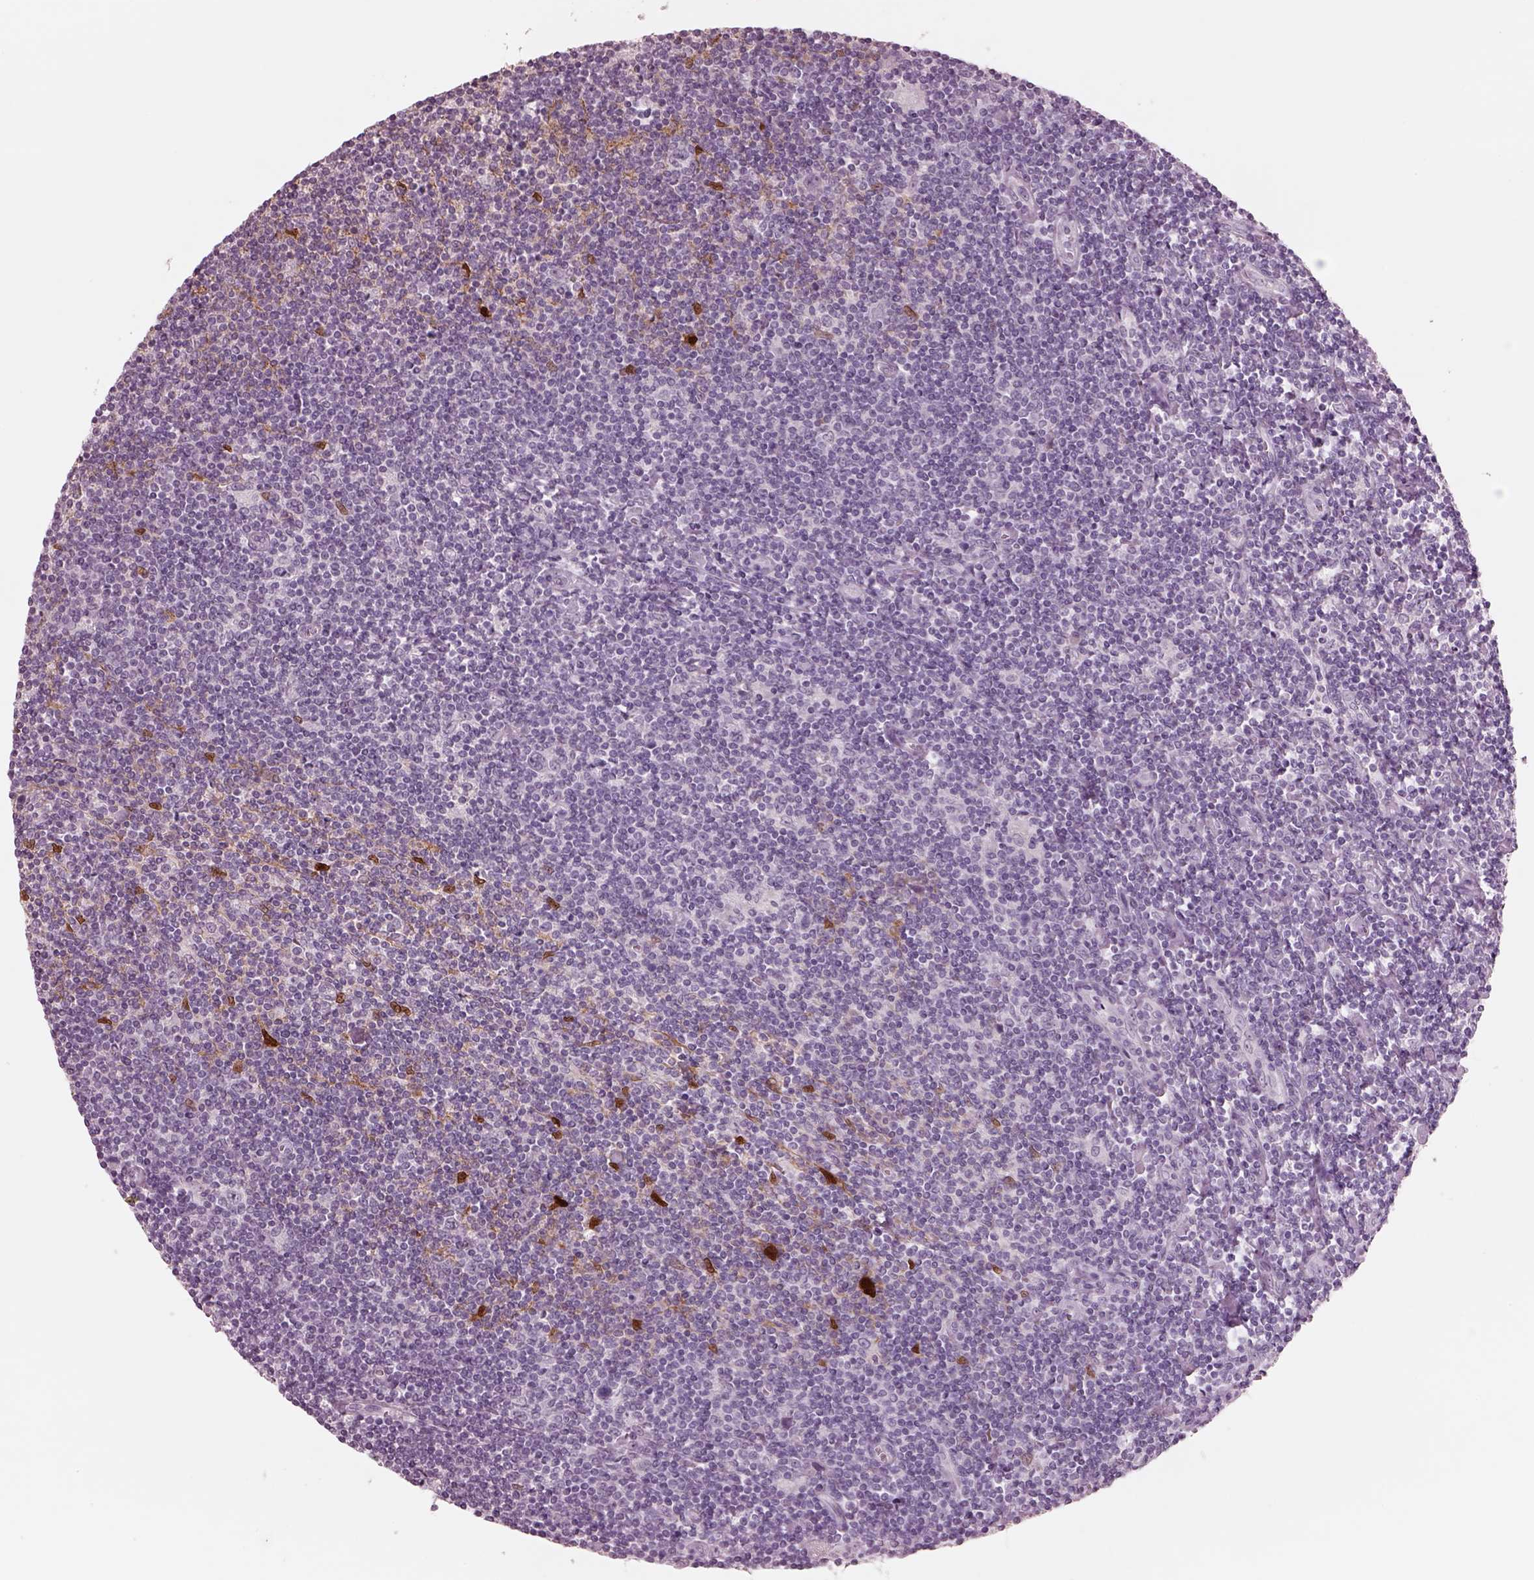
{"staining": {"intensity": "negative", "quantity": "none", "location": "none"}, "tissue": "lymphoma", "cell_type": "Tumor cells", "image_type": "cancer", "snomed": [{"axis": "morphology", "description": "Hodgkin's disease, NOS"}, {"axis": "topography", "description": "Lymph node"}], "caption": "Tumor cells show no significant protein positivity in lymphoma. The staining is performed using DAB brown chromogen with nuclei counter-stained in using hematoxylin.", "gene": "SOX9", "patient": {"sex": "male", "age": 40}}